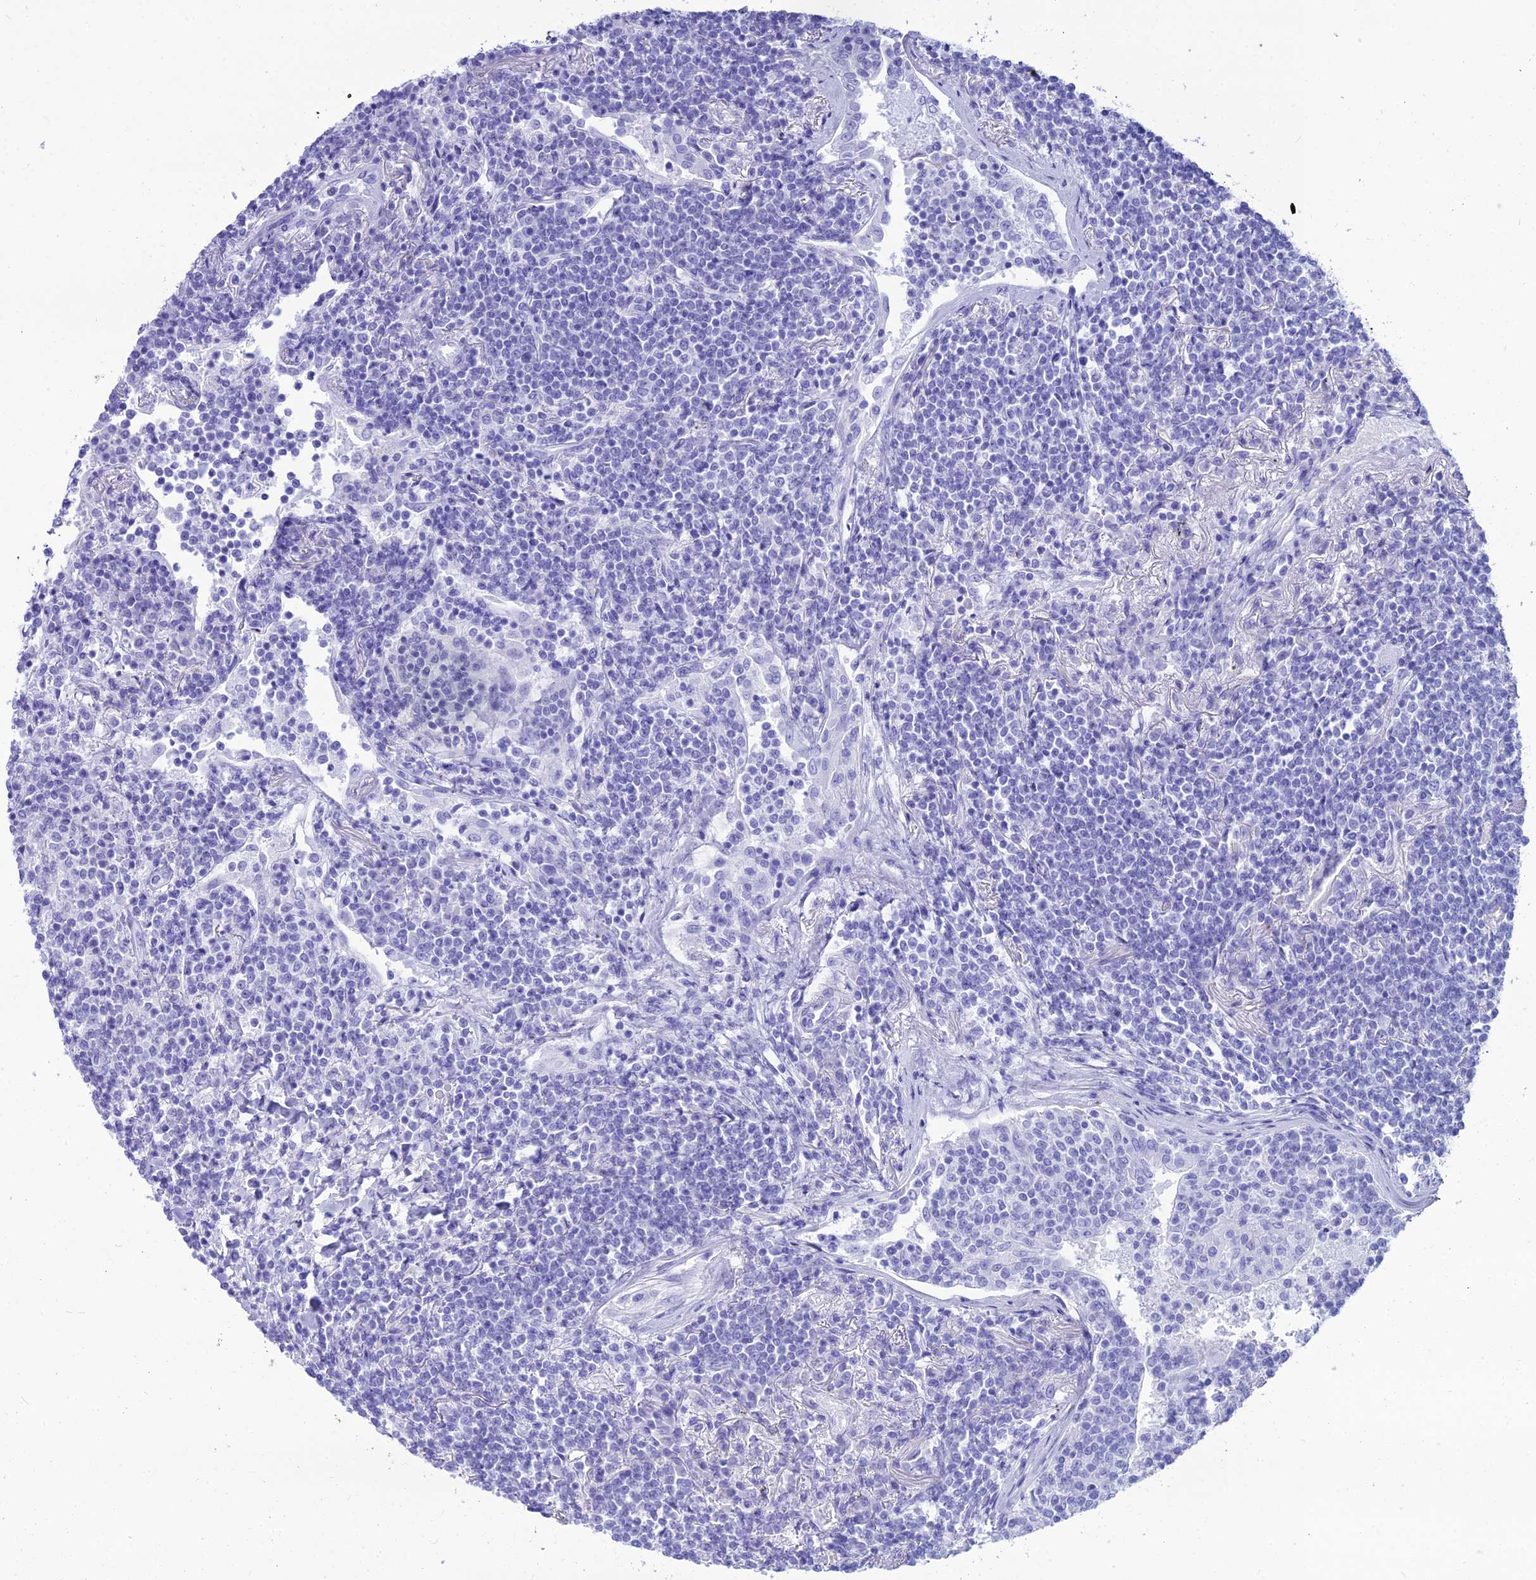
{"staining": {"intensity": "negative", "quantity": "none", "location": "none"}, "tissue": "lymphoma", "cell_type": "Tumor cells", "image_type": "cancer", "snomed": [{"axis": "morphology", "description": "Malignant lymphoma, non-Hodgkin's type, Low grade"}, {"axis": "topography", "description": "Lung"}], "caption": "A photomicrograph of human malignant lymphoma, non-Hodgkin's type (low-grade) is negative for staining in tumor cells.", "gene": "PNMA5", "patient": {"sex": "female", "age": 71}}